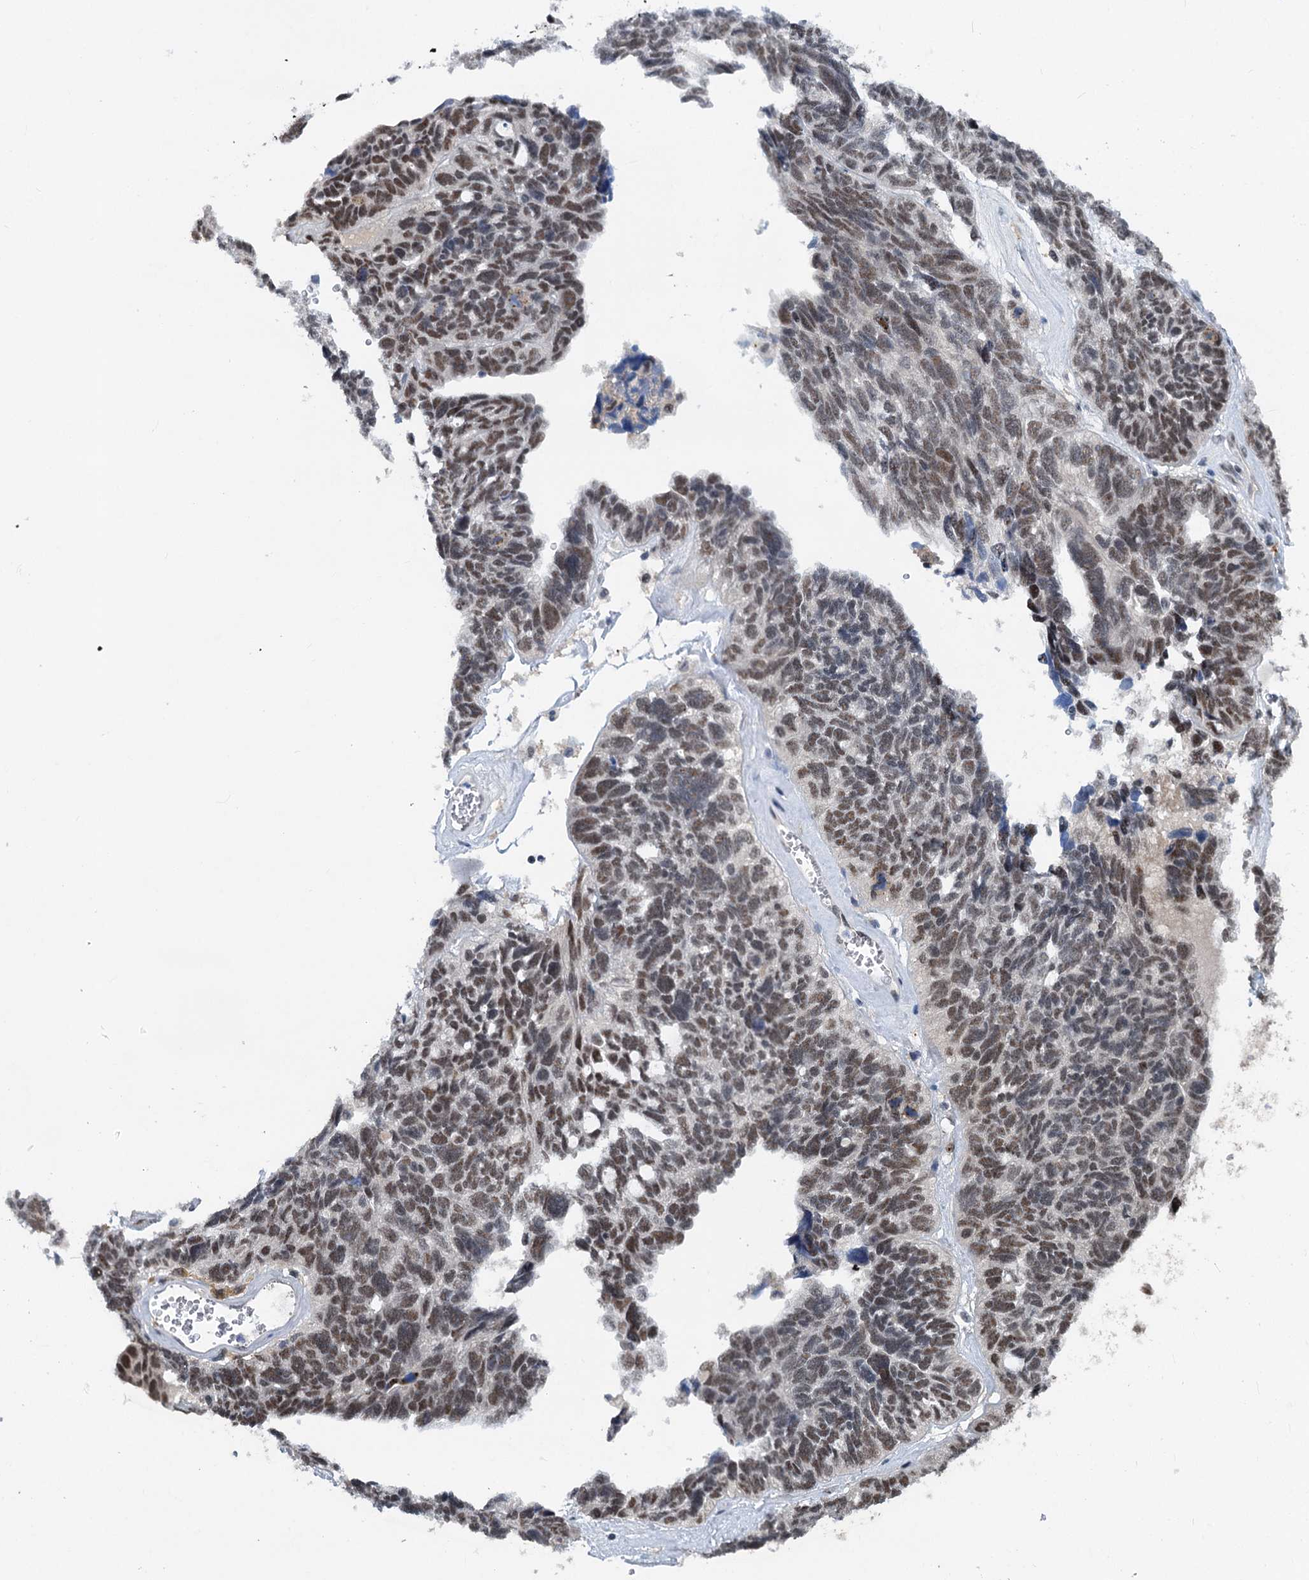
{"staining": {"intensity": "moderate", "quantity": "25%-75%", "location": "nuclear"}, "tissue": "ovarian cancer", "cell_type": "Tumor cells", "image_type": "cancer", "snomed": [{"axis": "morphology", "description": "Cystadenocarcinoma, serous, NOS"}, {"axis": "topography", "description": "Ovary"}], "caption": "An IHC photomicrograph of neoplastic tissue is shown. Protein staining in brown shows moderate nuclear positivity in ovarian serous cystadenocarcinoma within tumor cells.", "gene": "PHF8", "patient": {"sex": "female", "age": 79}}